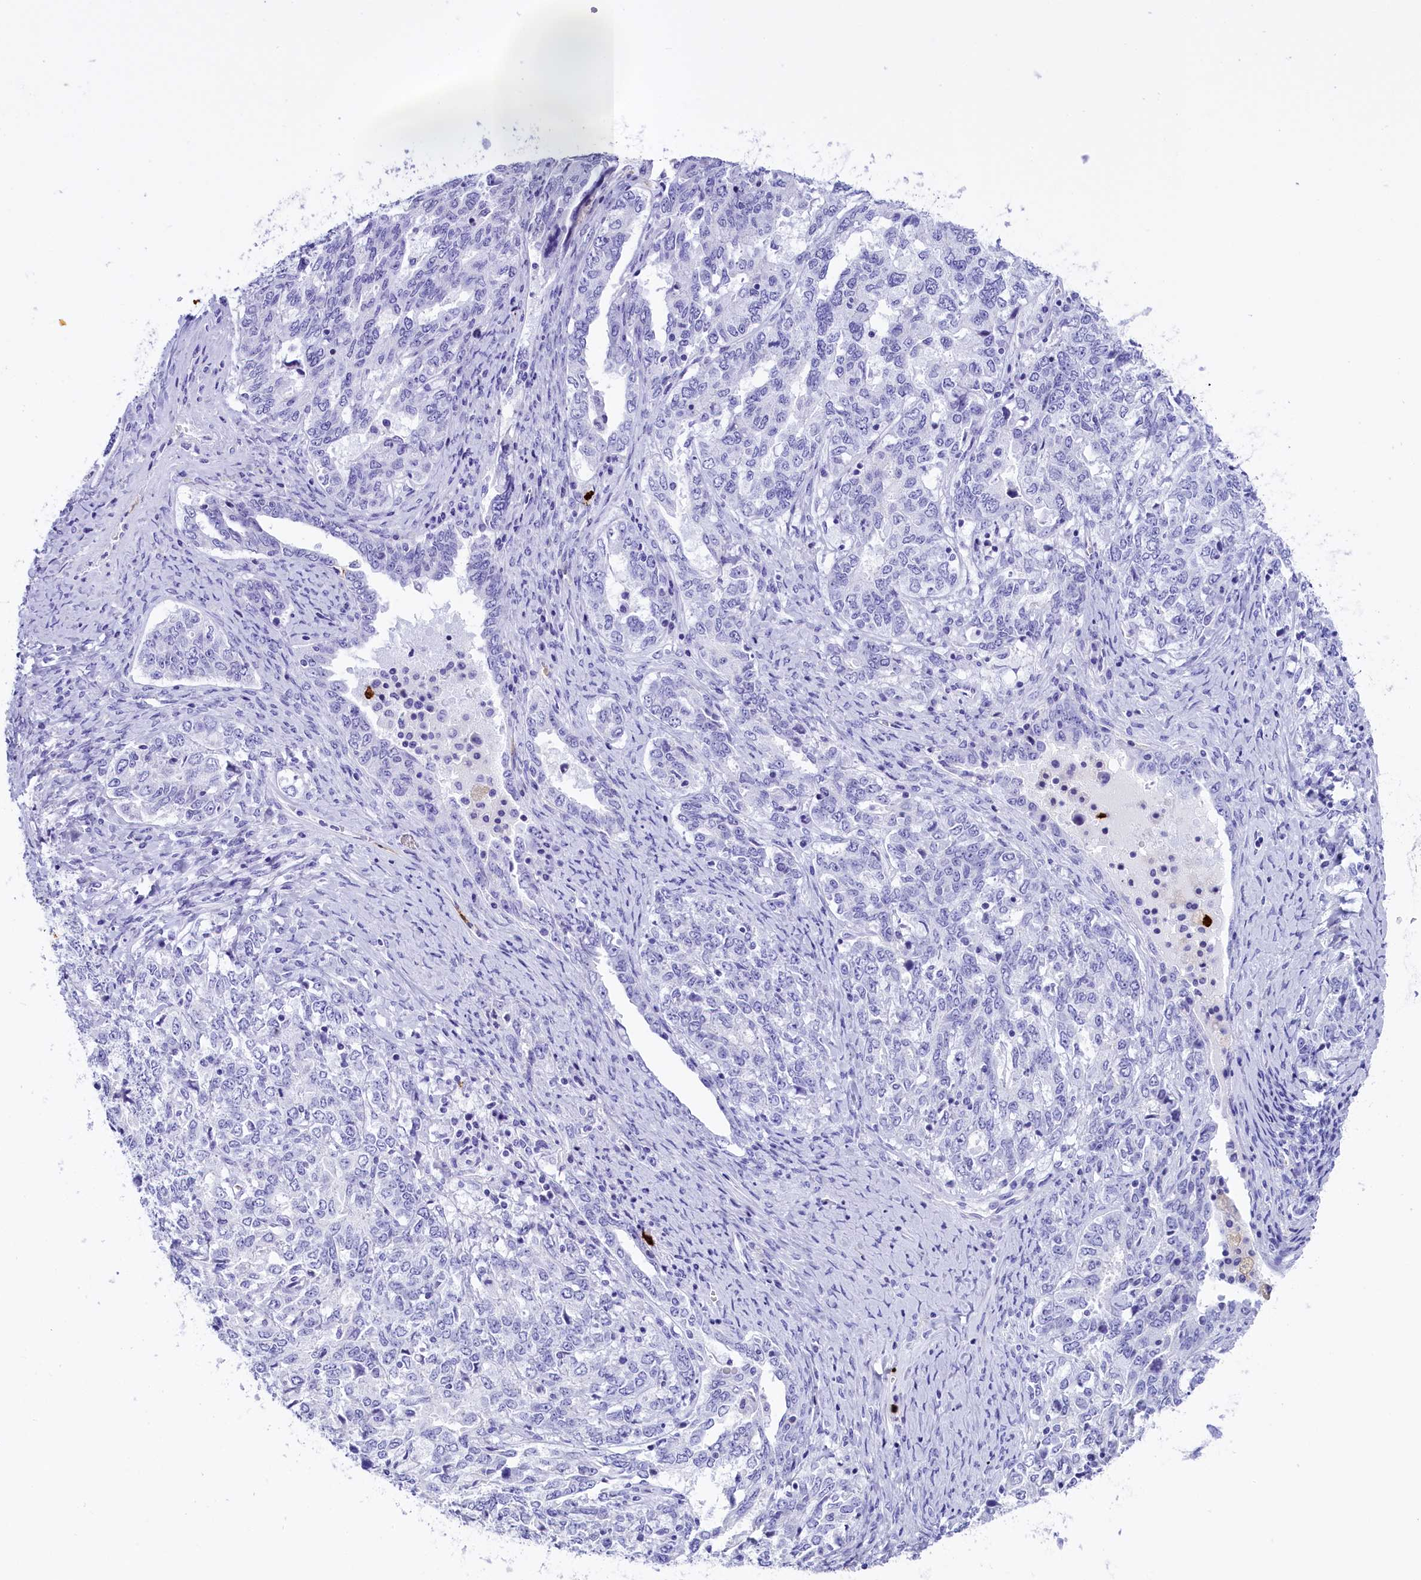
{"staining": {"intensity": "negative", "quantity": "none", "location": "none"}, "tissue": "ovarian cancer", "cell_type": "Tumor cells", "image_type": "cancer", "snomed": [{"axis": "morphology", "description": "Carcinoma, endometroid"}, {"axis": "topography", "description": "Ovary"}], "caption": "A micrograph of human ovarian endometroid carcinoma is negative for staining in tumor cells. The staining was performed using DAB (3,3'-diaminobenzidine) to visualize the protein expression in brown, while the nuclei were stained in blue with hematoxylin (Magnification: 20x).", "gene": "CLC", "patient": {"sex": "female", "age": 62}}